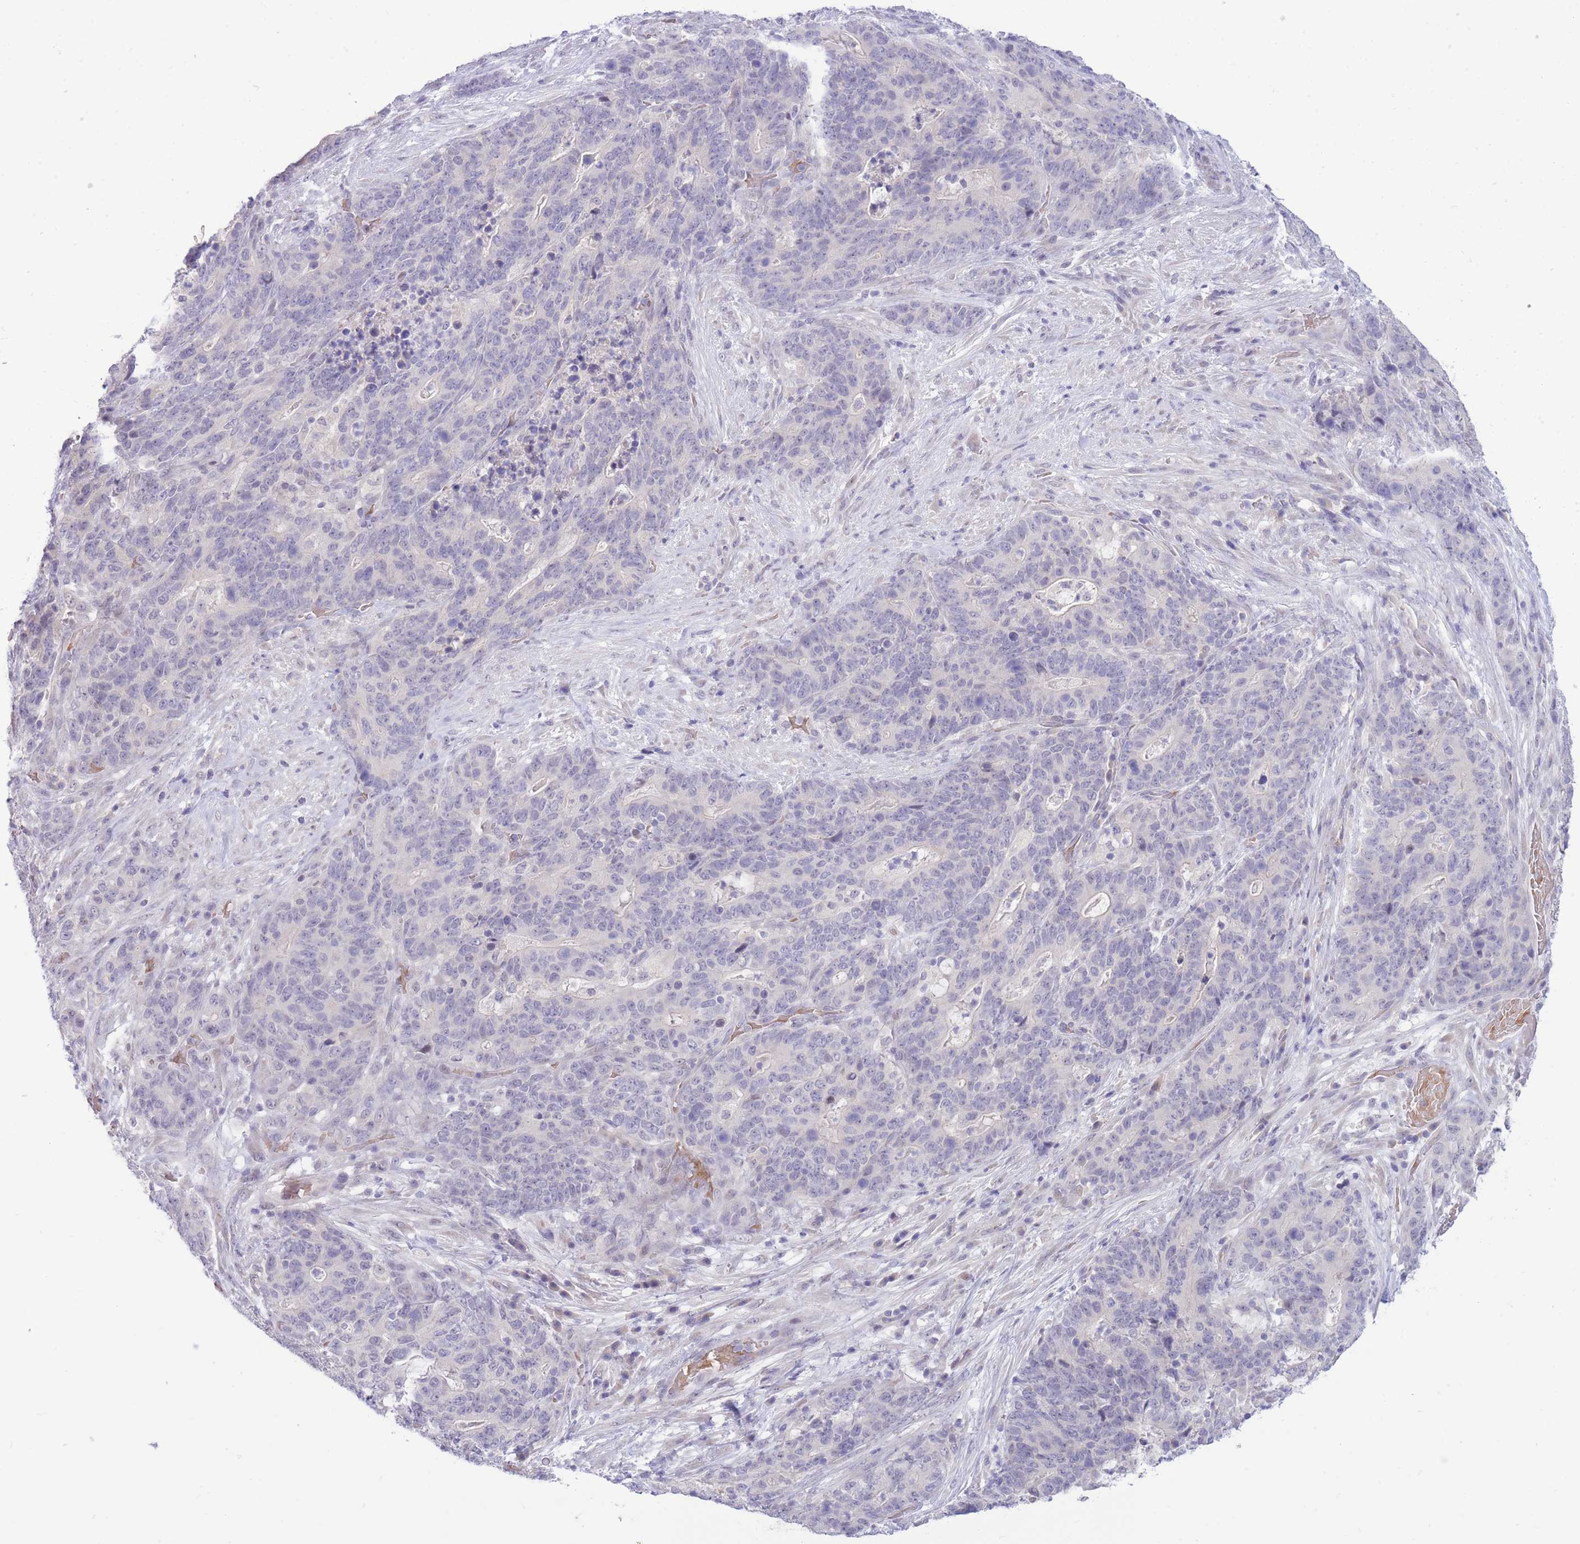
{"staining": {"intensity": "negative", "quantity": "none", "location": "none"}, "tissue": "stomach cancer", "cell_type": "Tumor cells", "image_type": "cancer", "snomed": [{"axis": "morphology", "description": "Normal tissue, NOS"}, {"axis": "morphology", "description": "Adenocarcinoma, NOS"}, {"axis": "topography", "description": "Stomach"}], "caption": "A high-resolution photomicrograph shows immunohistochemistry staining of stomach cancer (adenocarcinoma), which exhibits no significant staining in tumor cells.", "gene": "FBXO46", "patient": {"sex": "female", "age": 64}}